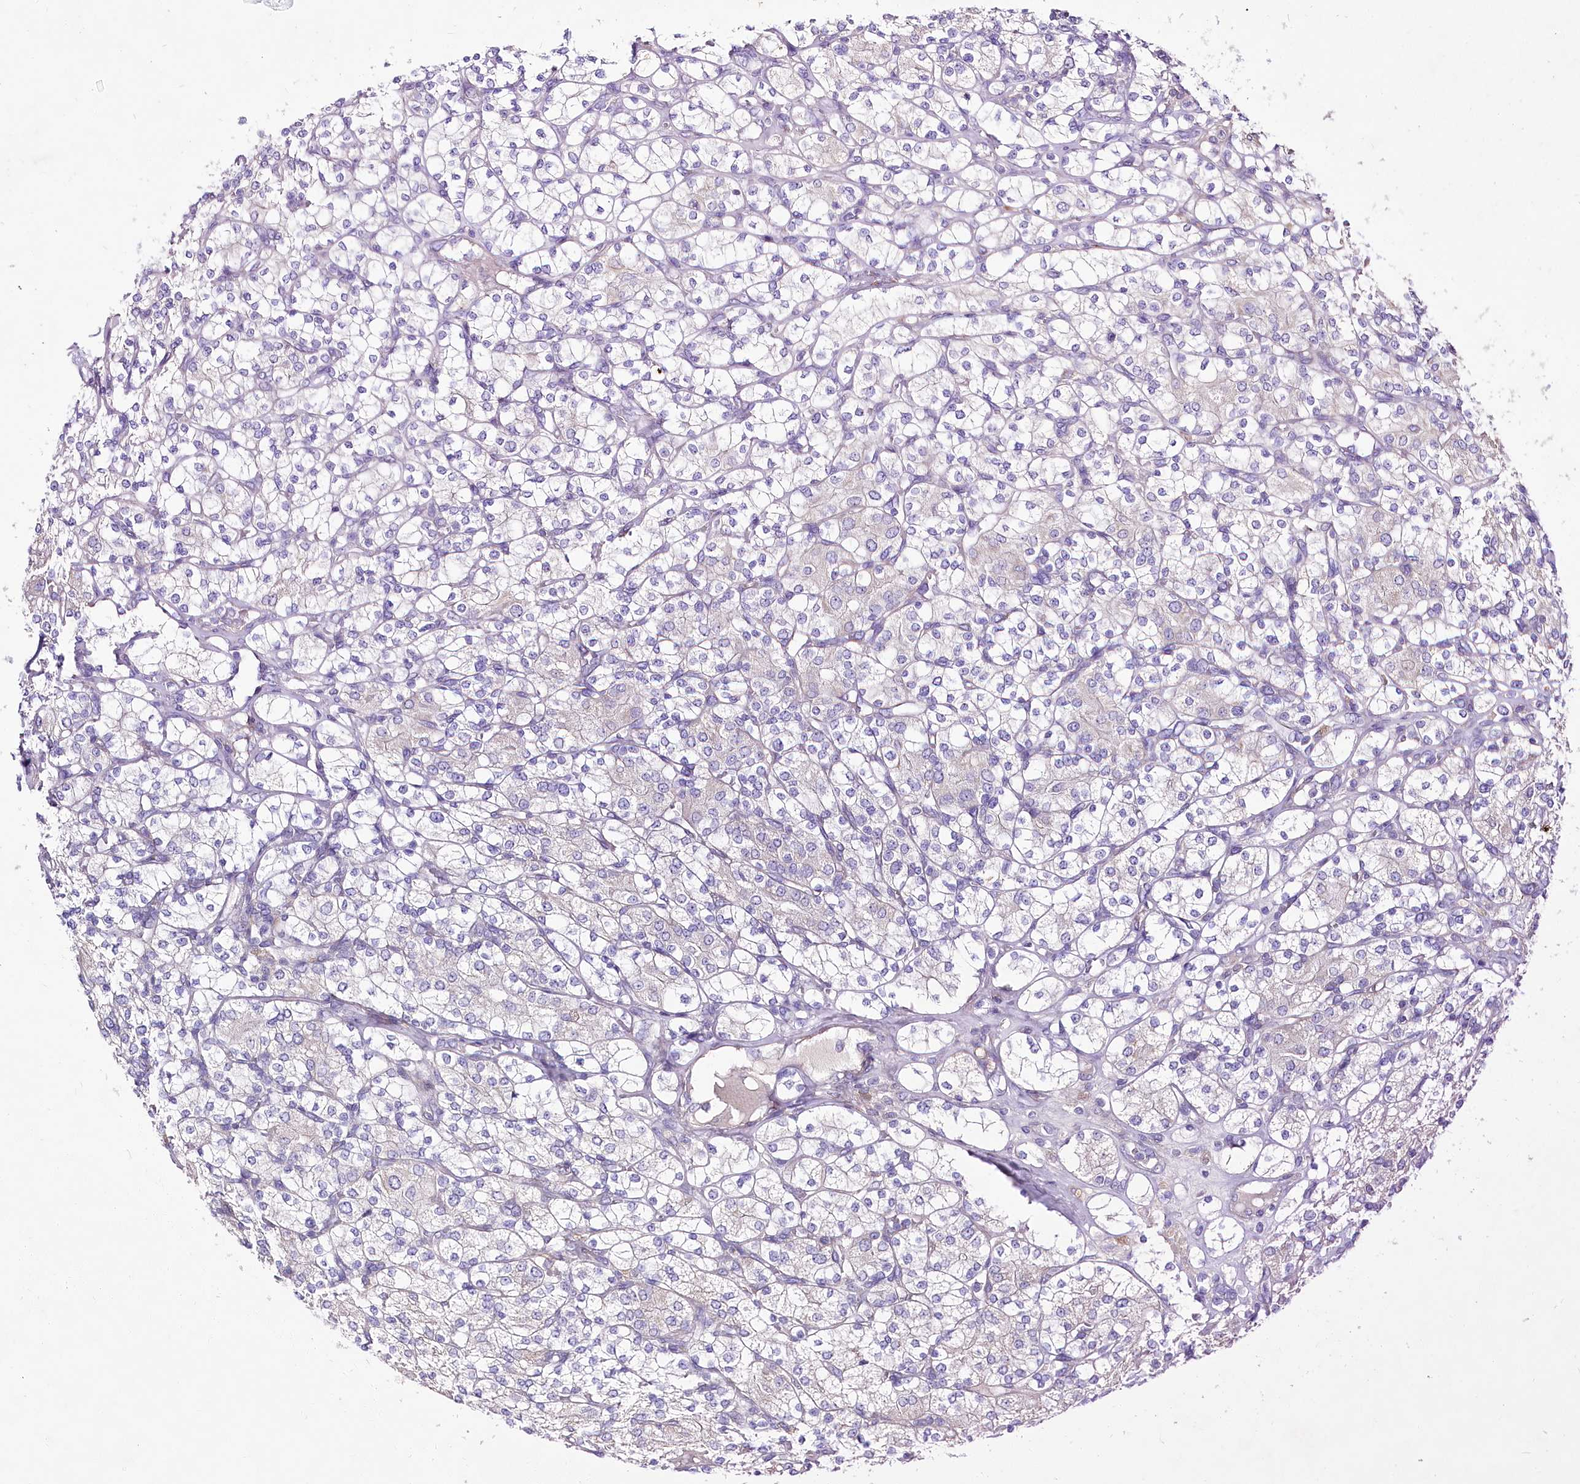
{"staining": {"intensity": "negative", "quantity": "none", "location": "none"}, "tissue": "renal cancer", "cell_type": "Tumor cells", "image_type": "cancer", "snomed": [{"axis": "morphology", "description": "Adenocarcinoma, NOS"}, {"axis": "topography", "description": "Kidney"}], "caption": "A histopathology image of human renal cancer is negative for staining in tumor cells.", "gene": "LRRC14B", "patient": {"sex": "male", "age": 77}}